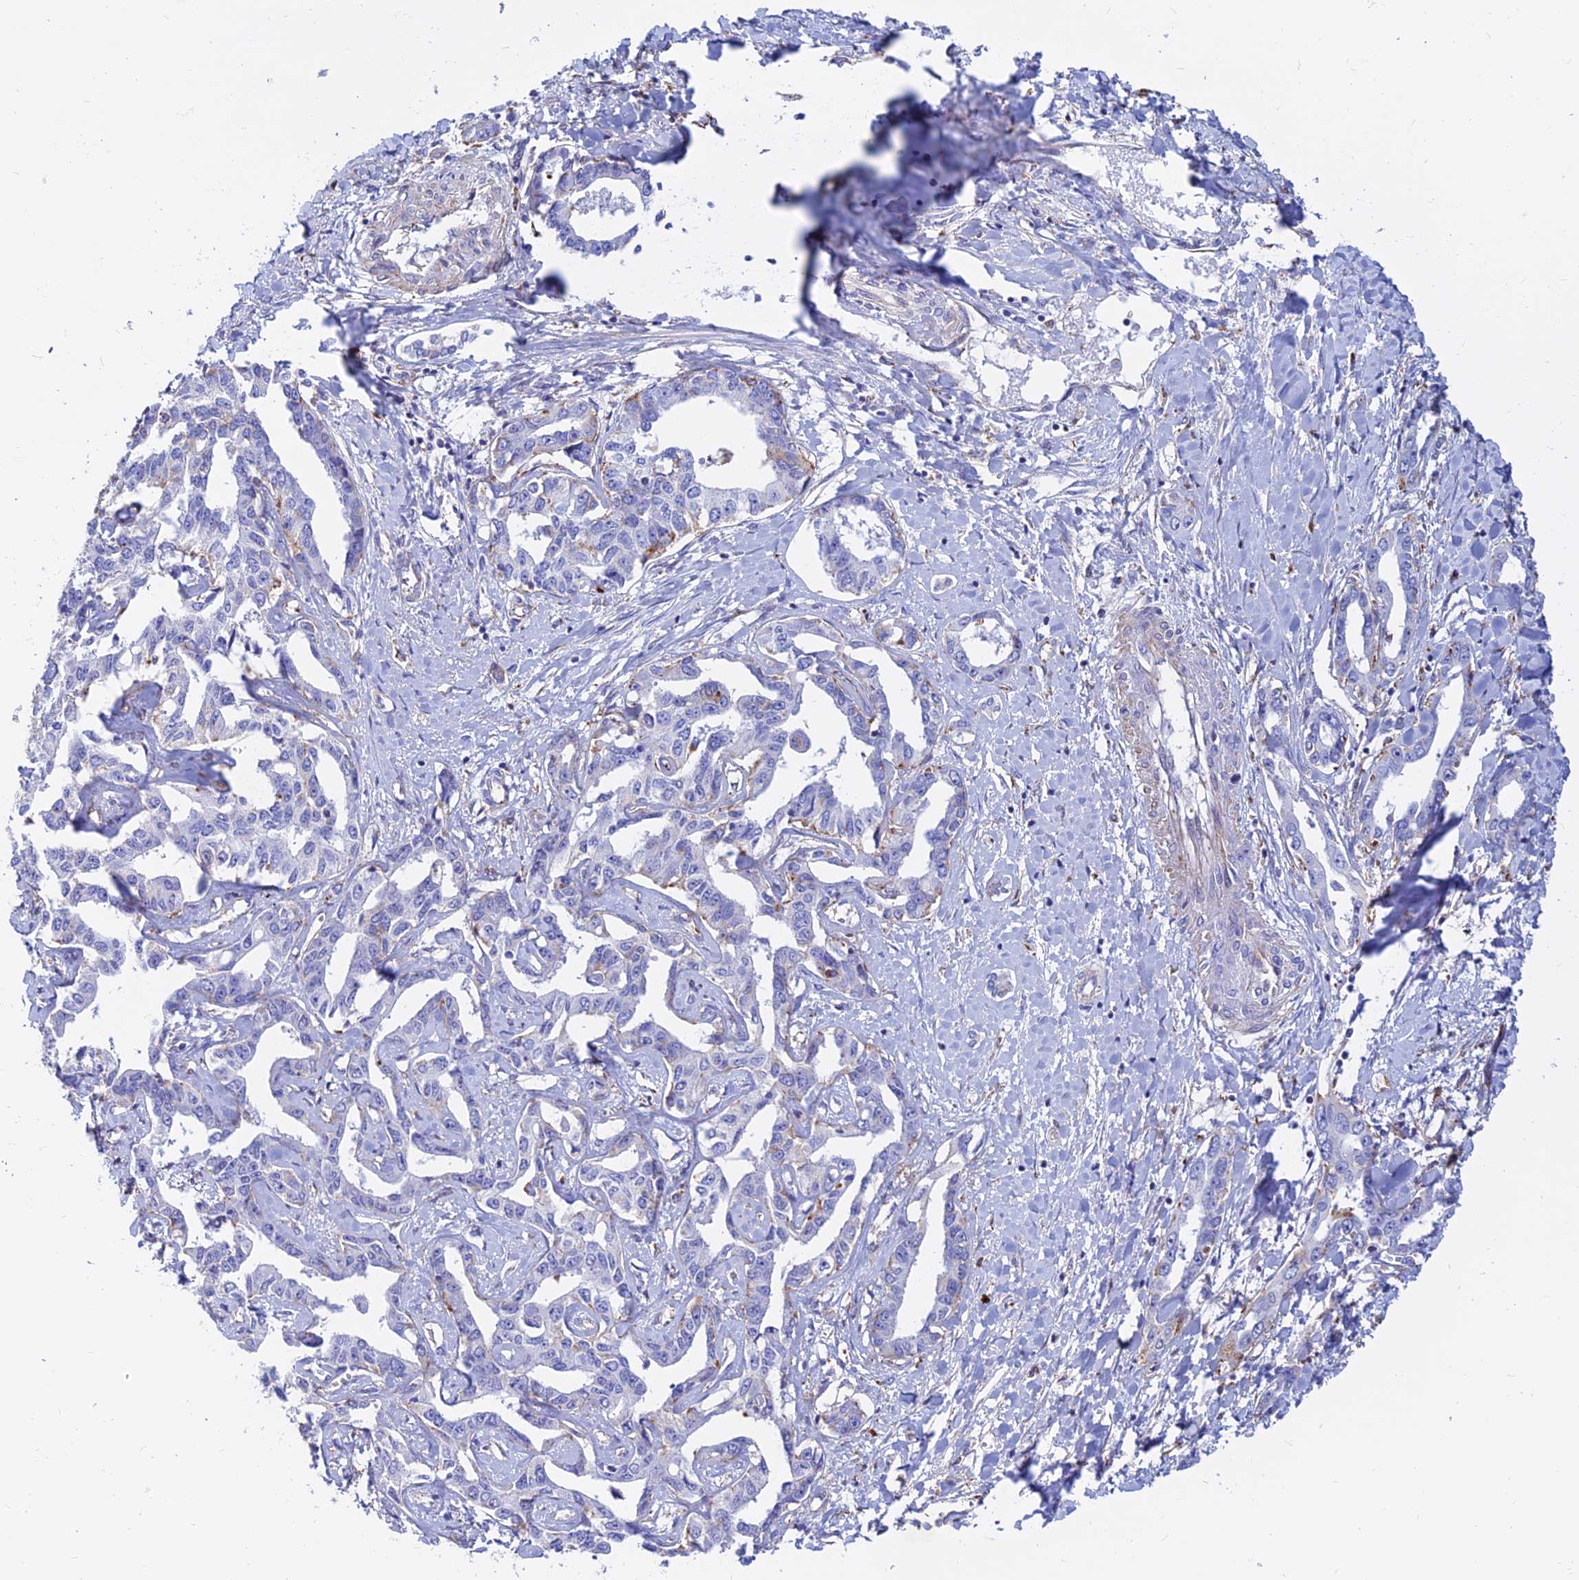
{"staining": {"intensity": "negative", "quantity": "none", "location": "none"}, "tissue": "liver cancer", "cell_type": "Tumor cells", "image_type": "cancer", "snomed": [{"axis": "morphology", "description": "Cholangiocarcinoma"}, {"axis": "topography", "description": "Liver"}], "caption": "The image shows no significant staining in tumor cells of liver cancer.", "gene": "SPNS1", "patient": {"sex": "male", "age": 59}}